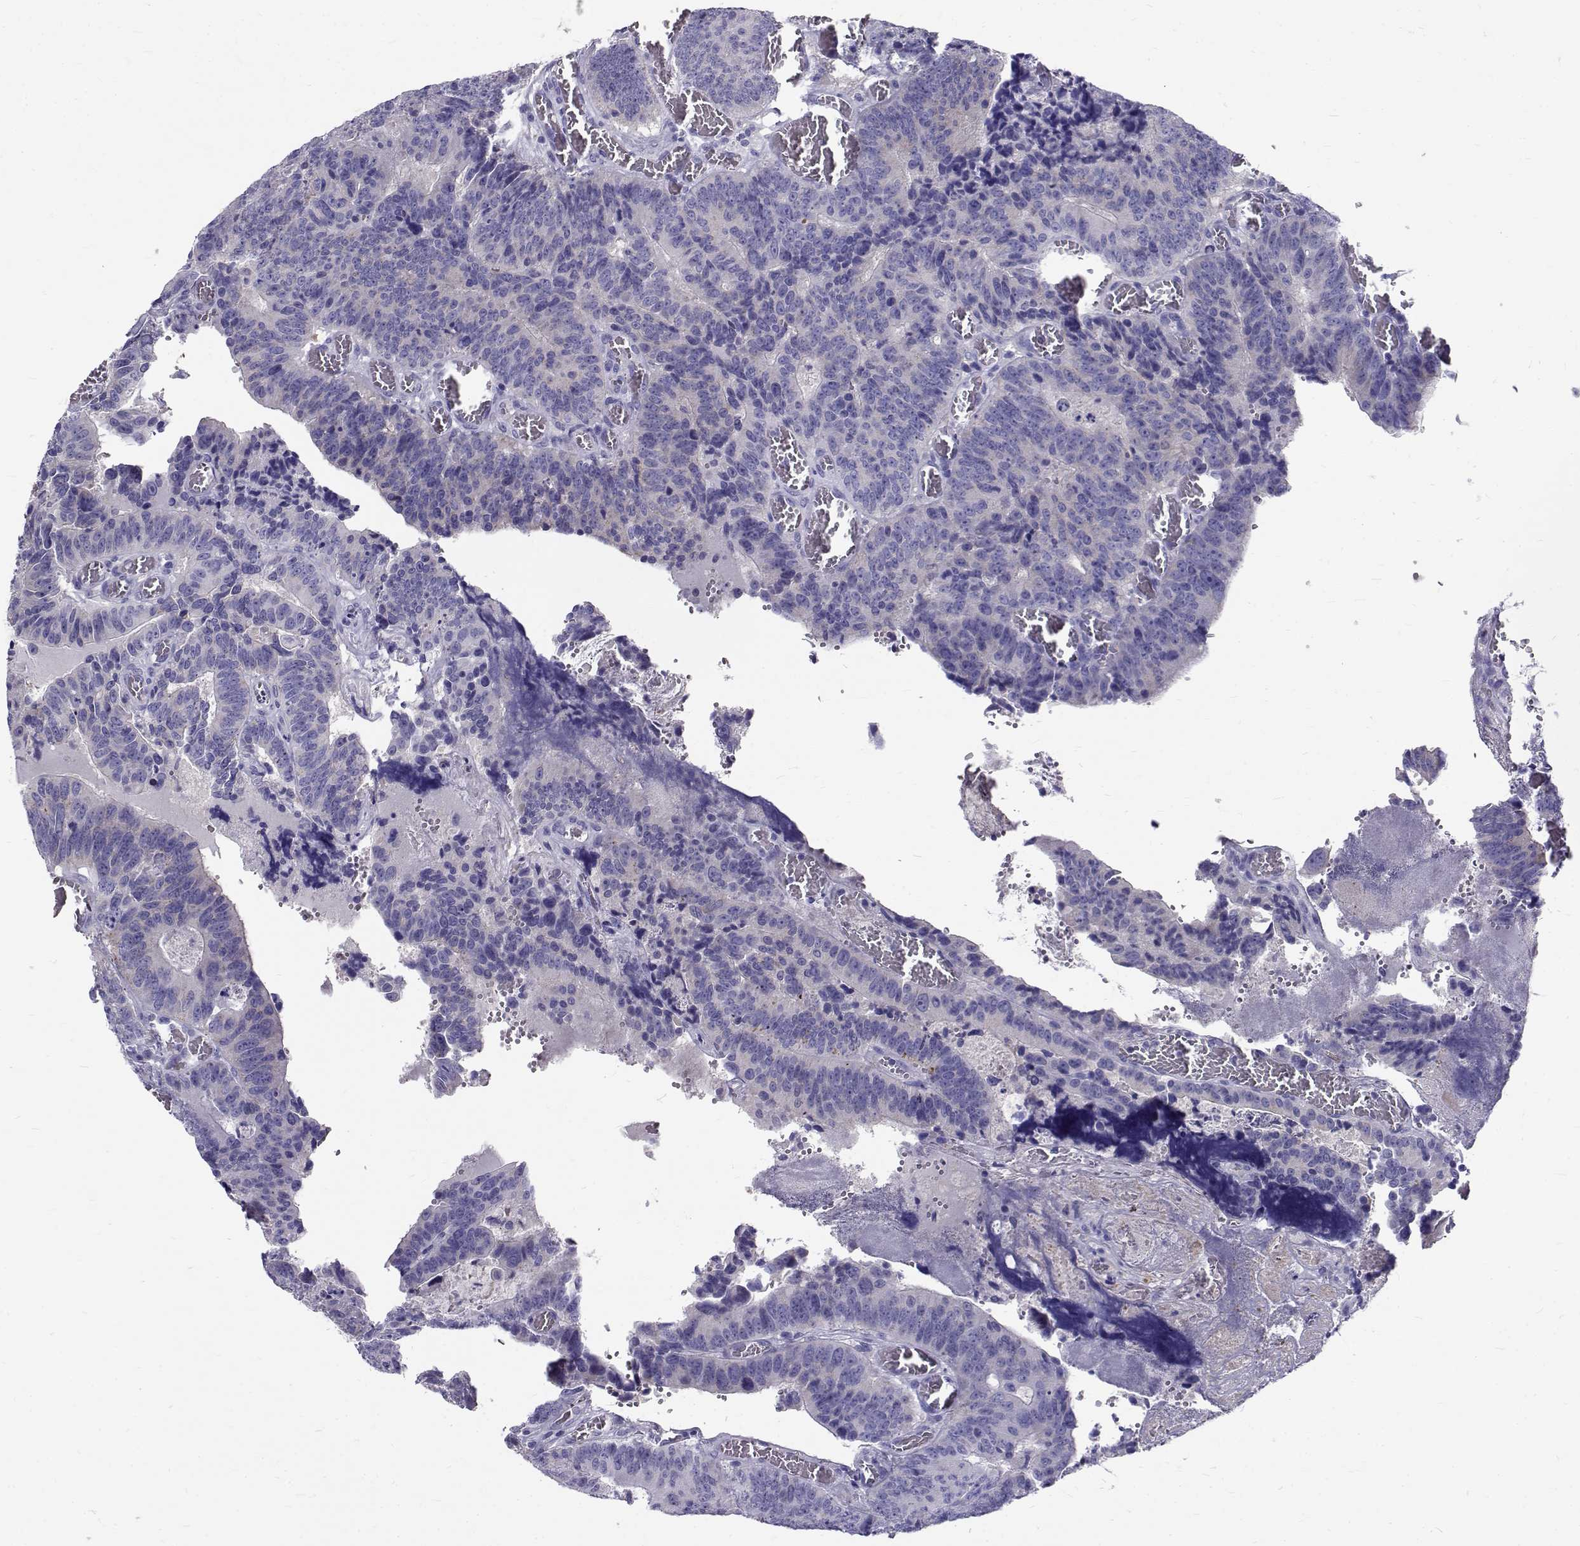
{"staining": {"intensity": "negative", "quantity": "none", "location": "none"}, "tissue": "colorectal cancer", "cell_type": "Tumor cells", "image_type": "cancer", "snomed": [{"axis": "morphology", "description": "Adenocarcinoma, NOS"}, {"axis": "topography", "description": "Colon"}], "caption": "There is no significant positivity in tumor cells of colorectal cancer.", "gene": "IGSF1", "patient": {"sex": "female", "age": 82}}